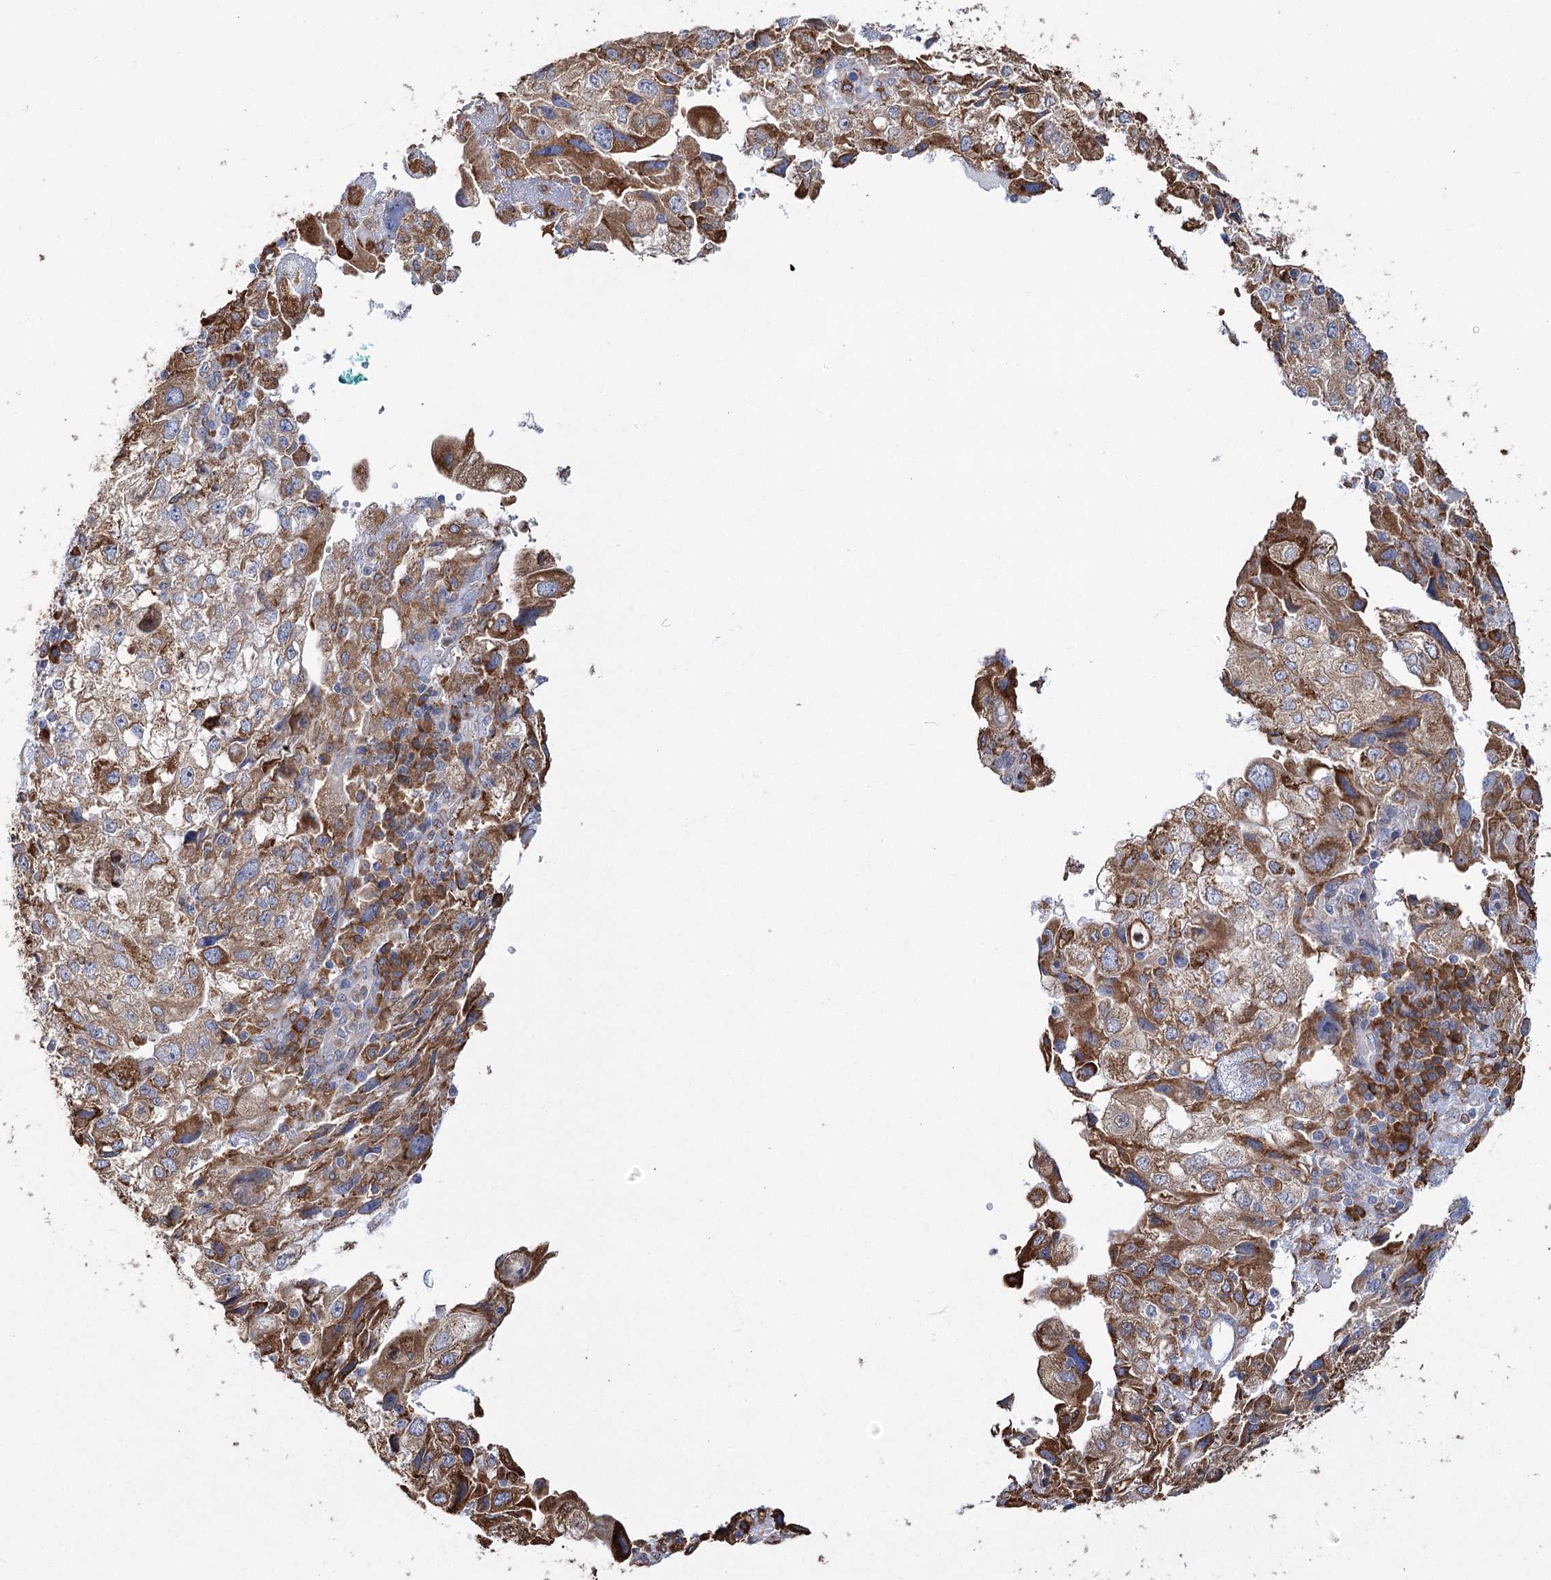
{"staining": {"intensity": "moderate", "quantity": ">75%", "location": "cytoplasmic/membranous"}, "tissue": "endometrial cancer", "cell_type": "Tumor cells", "image_type": "cancer", "snomed": [{"axis": "morphology", "description": "Adenocarcinoma, NOS"}, {"axis": "topography", "description": "Endometrium"}], "caption": "A high-resolution histopathology image shows immunohistochemistry (IHC) staining of adenocarcinoma (endometrial), which reveals moderate cytoplasmic/membranous positivity in about >75% of tumor cells.", "gene": "ZCCHC9", "patient": {"sex": "female", "age": 49}}